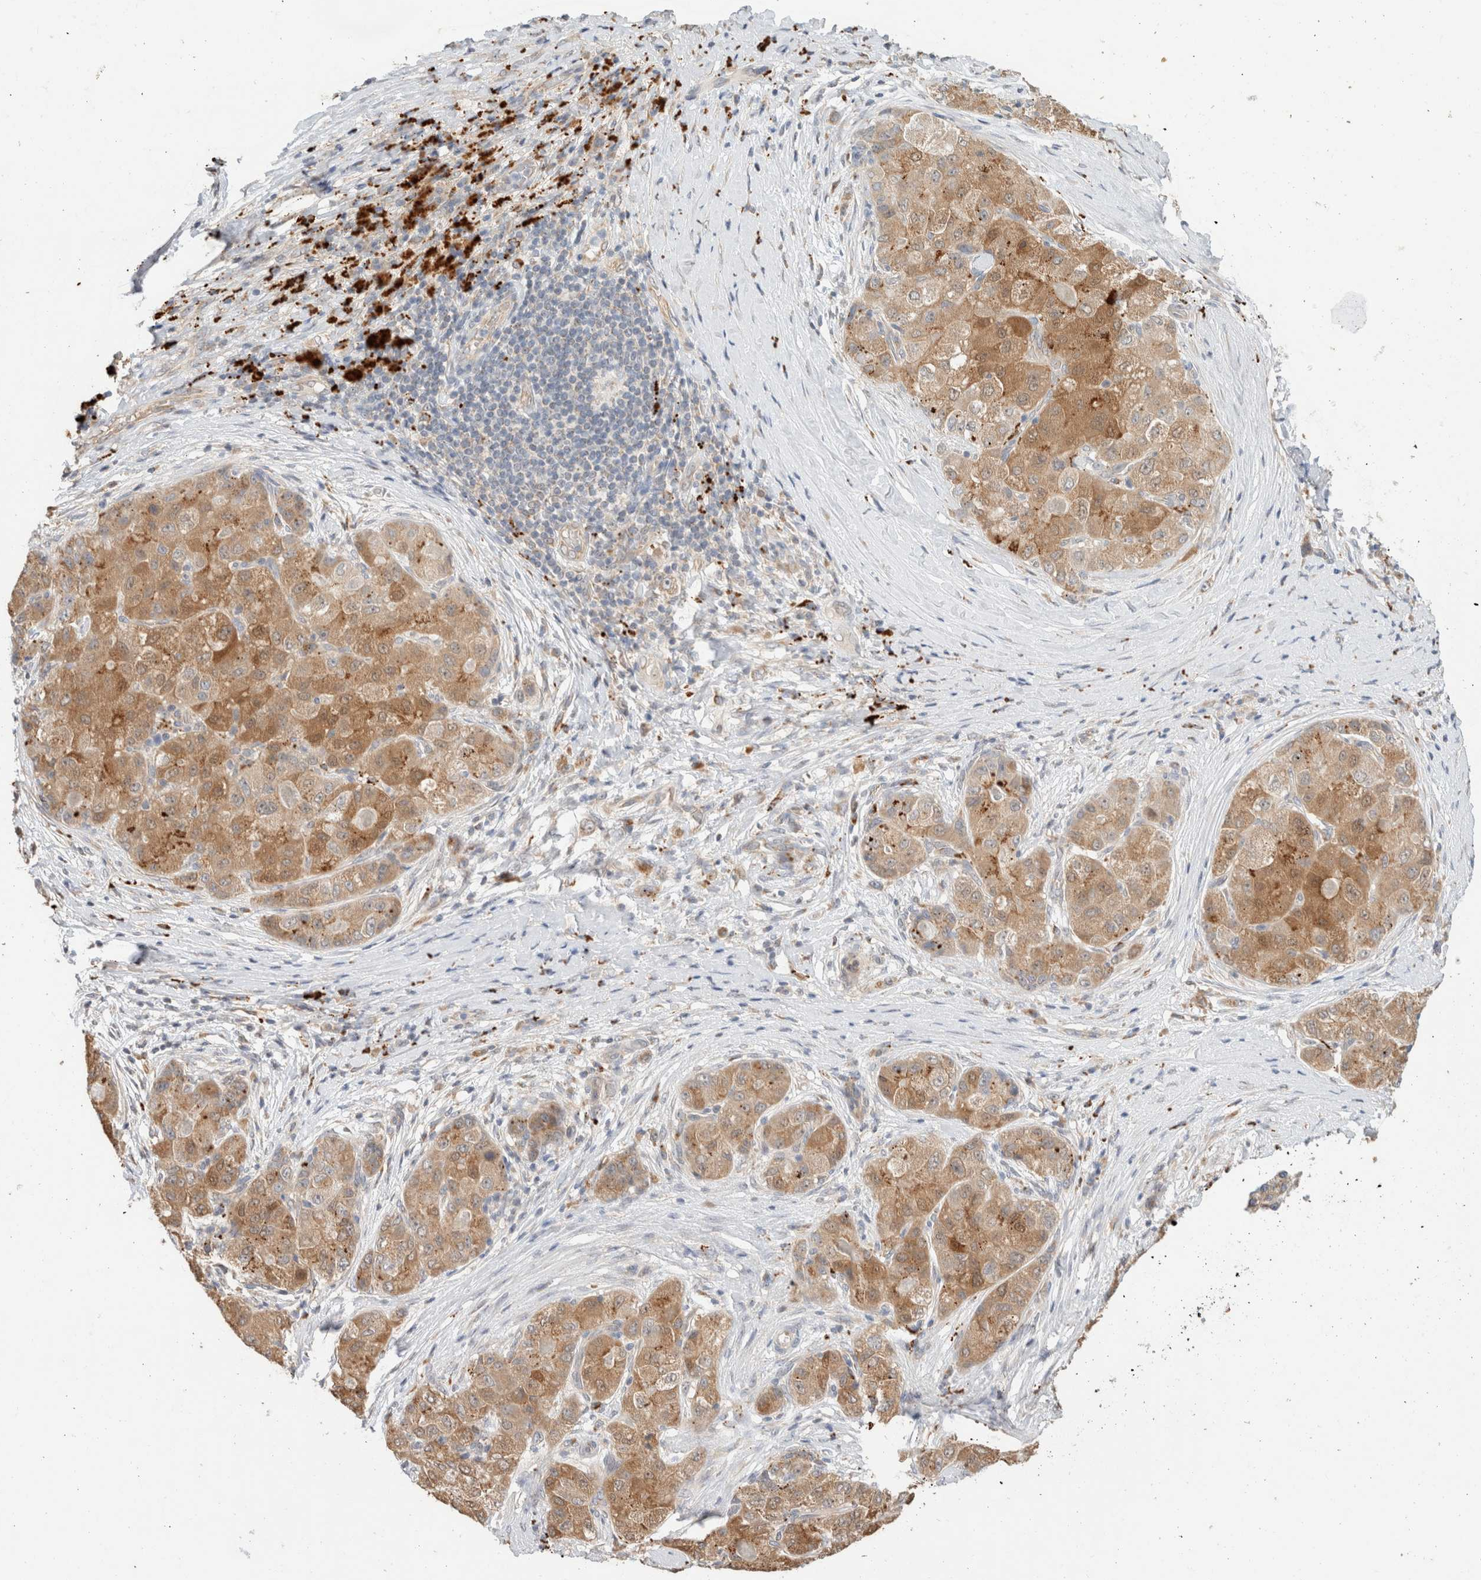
{"staining": {"intensity": "moderate", "quantity": ">75%", "location": "cytoplasmic/membranous"}, "tissue": "liver cancer", "cell_type": "Tumor cells", "image_type": "cancer", "snomed": [{"axis": "morphology", "description": "Carcinoma, Hepatocellular, NOS"}, {"axis": "topography", "description": "Liver"}], "caption": "Human hepatocellular carcinoma (liver) stained with a protein marker demonstrates moderate staining in tumor cells.", "gene": "CA13", "patient": {"sex": "male", "age": 80}}